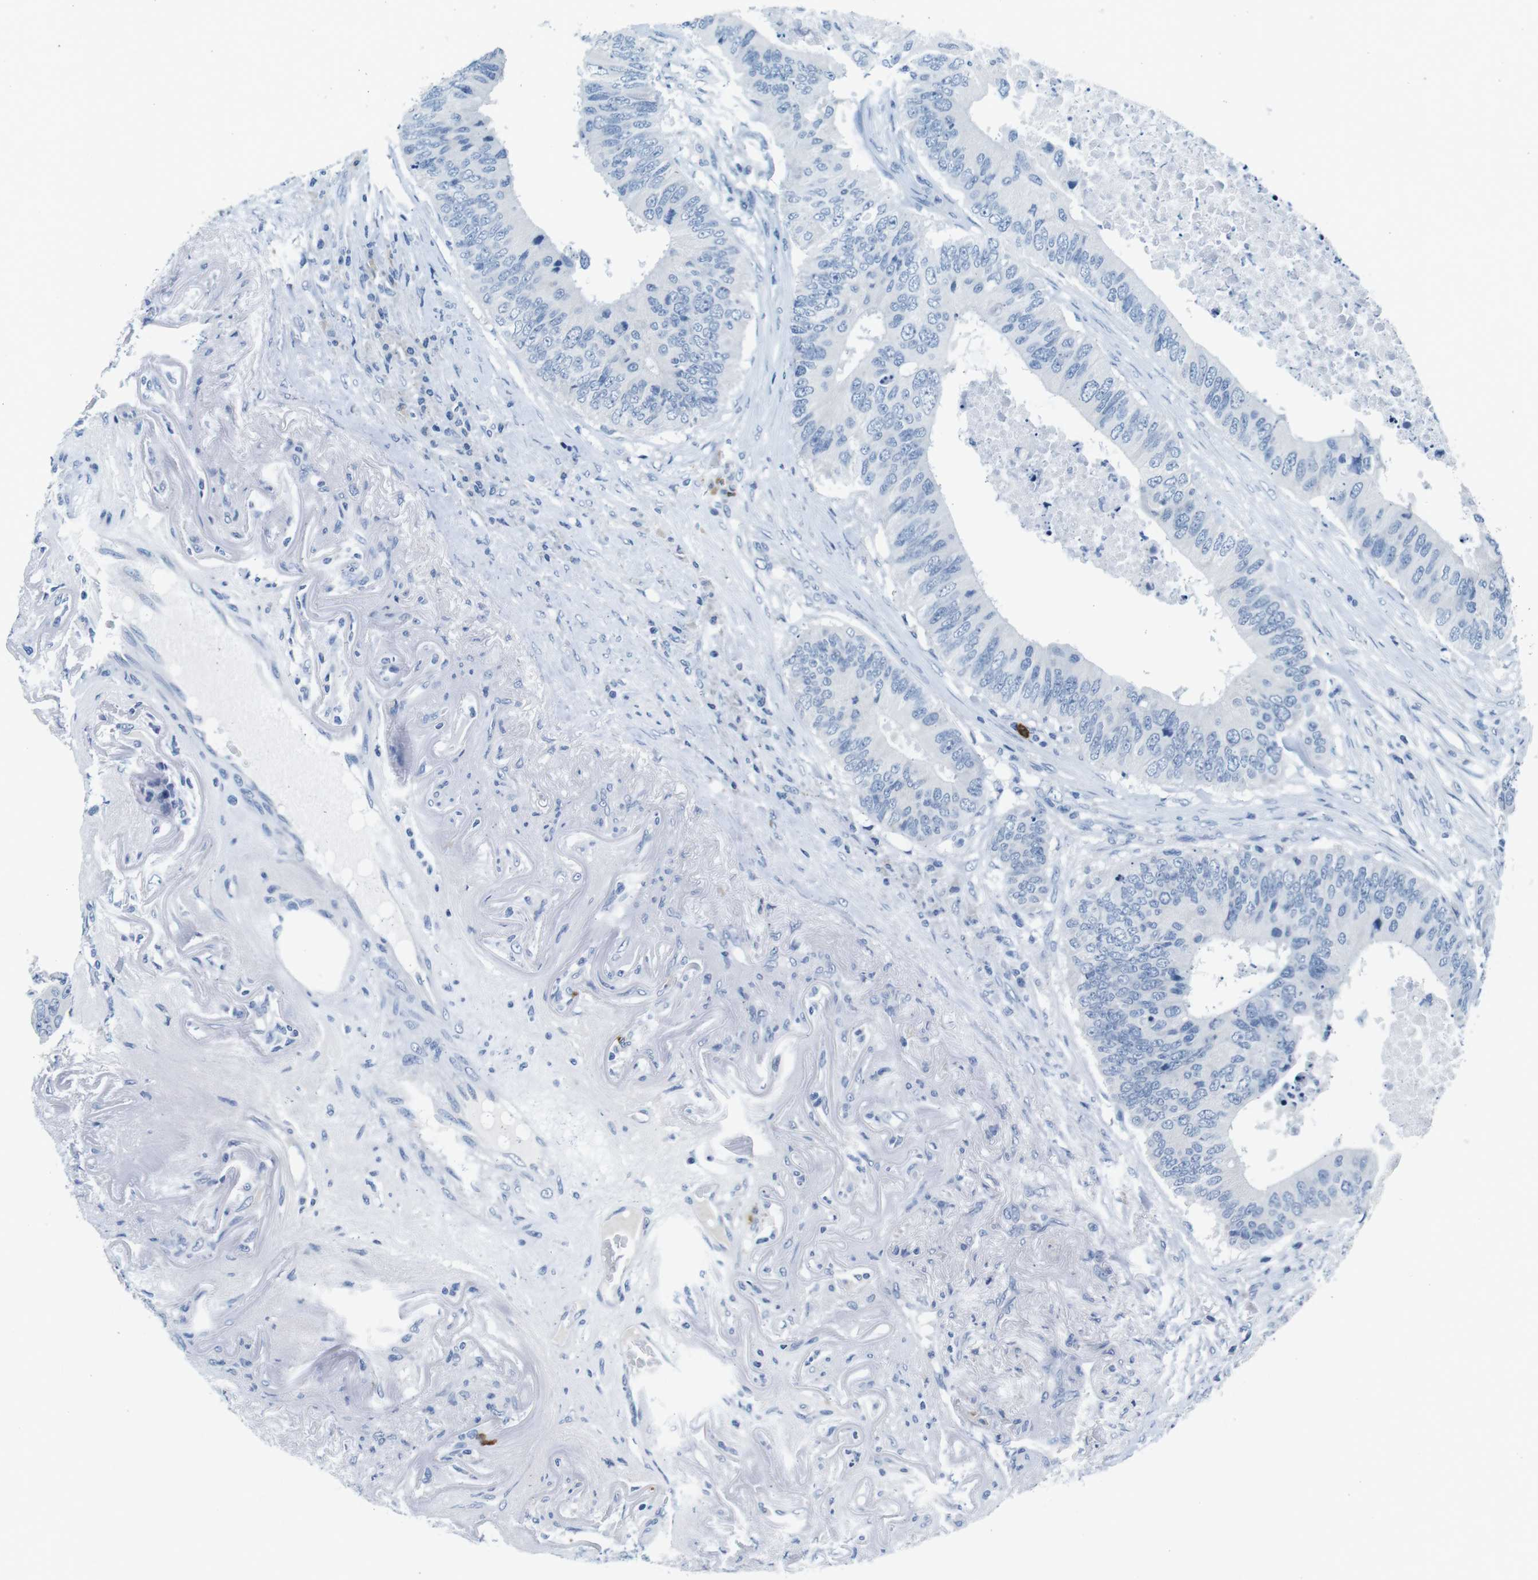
{"staining": {"intensity": "negative", "quantity": "none", "location": "none"}, "tissue": "colorectal cancer", "cell_type": "Tumor cells", "image_type": "cancer", "snomed": [{"axis": "morphology", "description": "Adenocarcinoma, NOS"}, {"axis": "topography", "description": "Colon"}], "caption": "This is an immunohistochemistry (IHC) photomicrograph of human colorectal cancer. There is no staining in tumor cells.", "gene": "IGHD", "patient": {"sex": "male", "age": 71}}